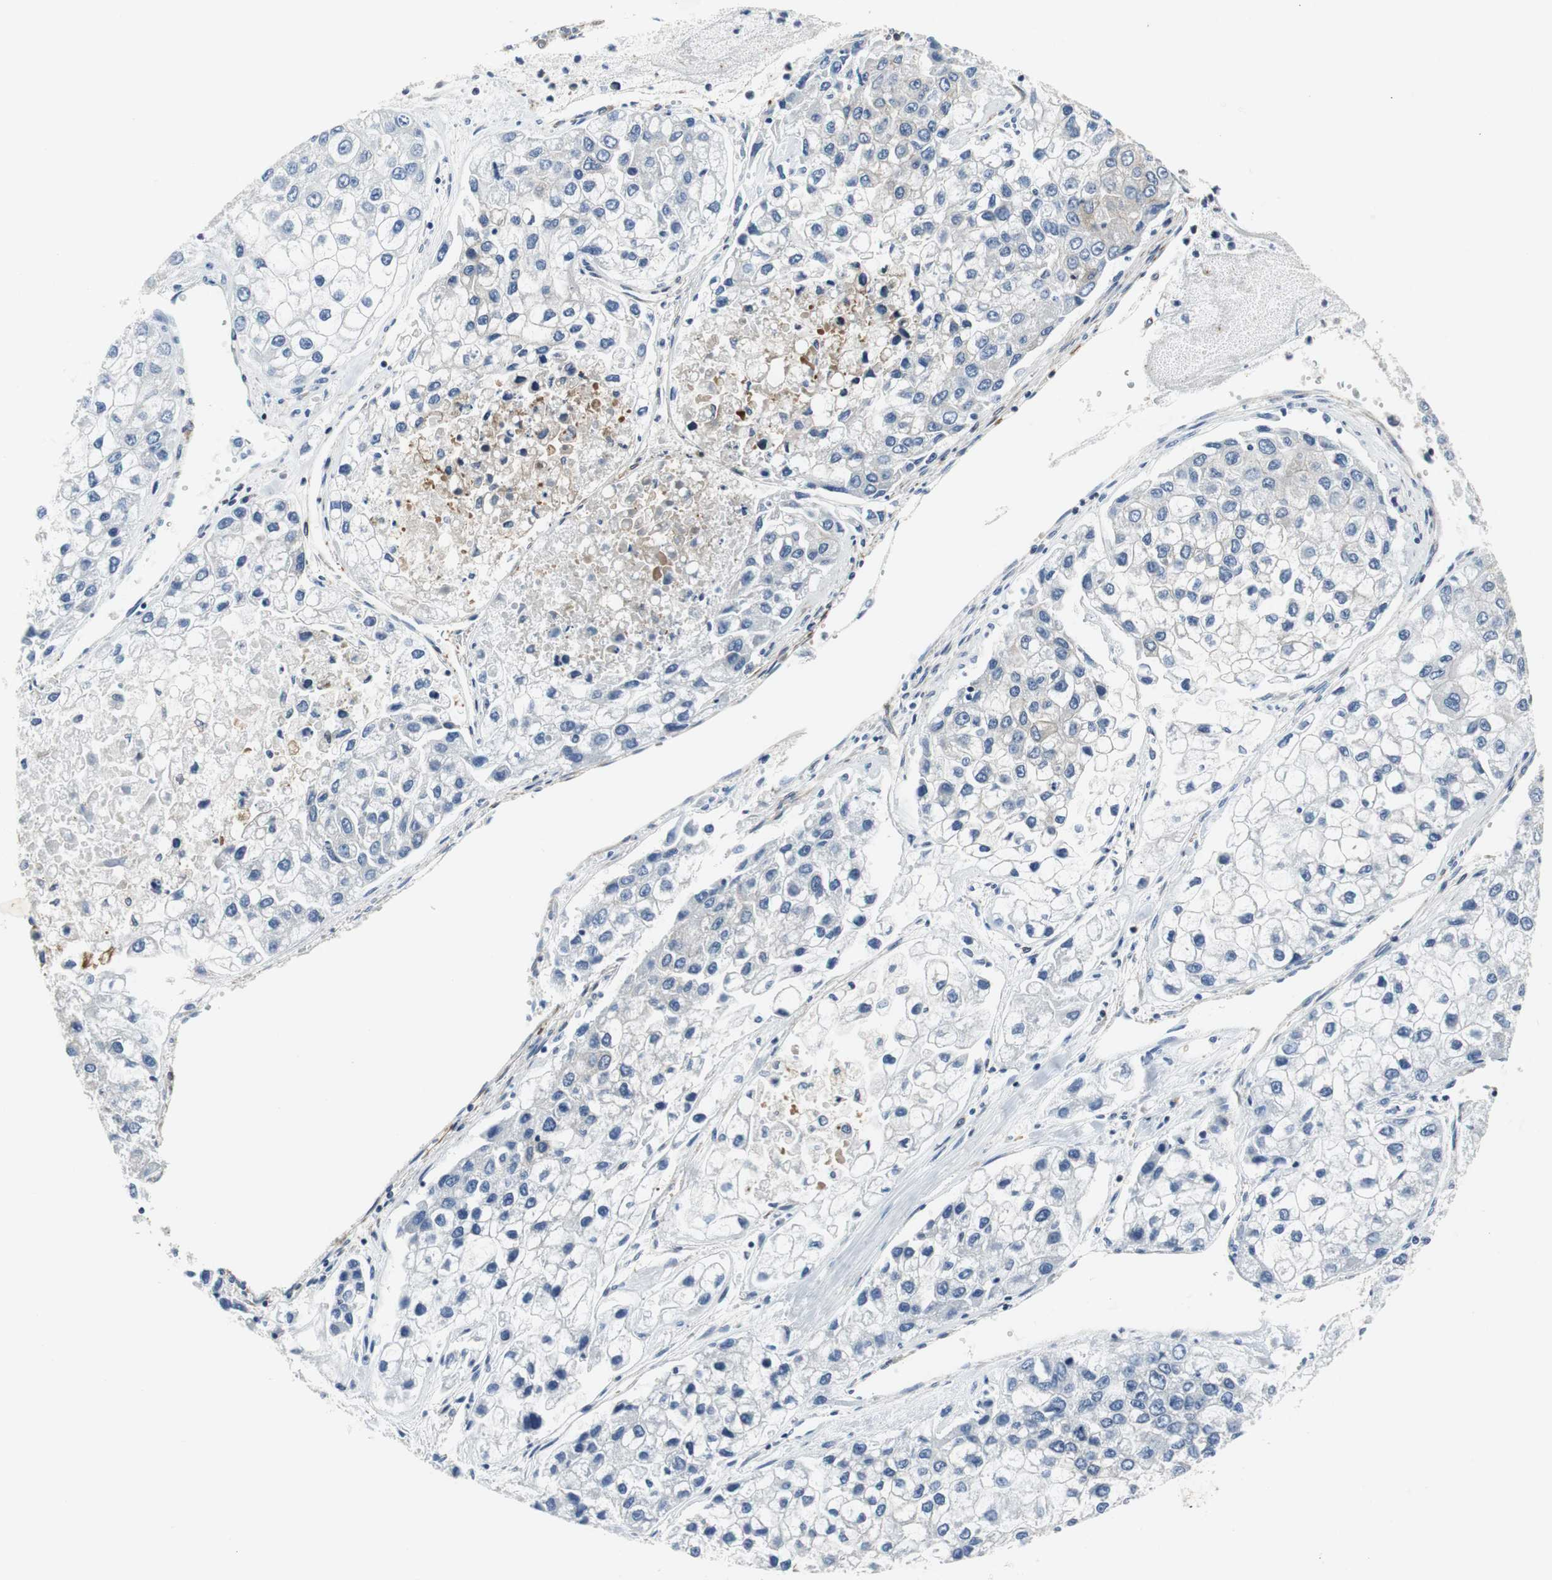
{"staining": {"intensity": "negative", "quantity": "none", "location": "none"}, "tissue": "liver cancer", "cell_type": "Tumor cells", "image_type": "cancer", "snomed": [{"axis": "morphology", "description": "Carcinoma, Hepatocellular, NOS"}, {"axis": "topography", "description": "Liver"}], "caption": "The photomicrograph demonstrates no significant positivity in tumor cells of liver hepatocellular carcinoma.", "gene": "GYS1", "patient": {"sex": "female", "age": 66}}